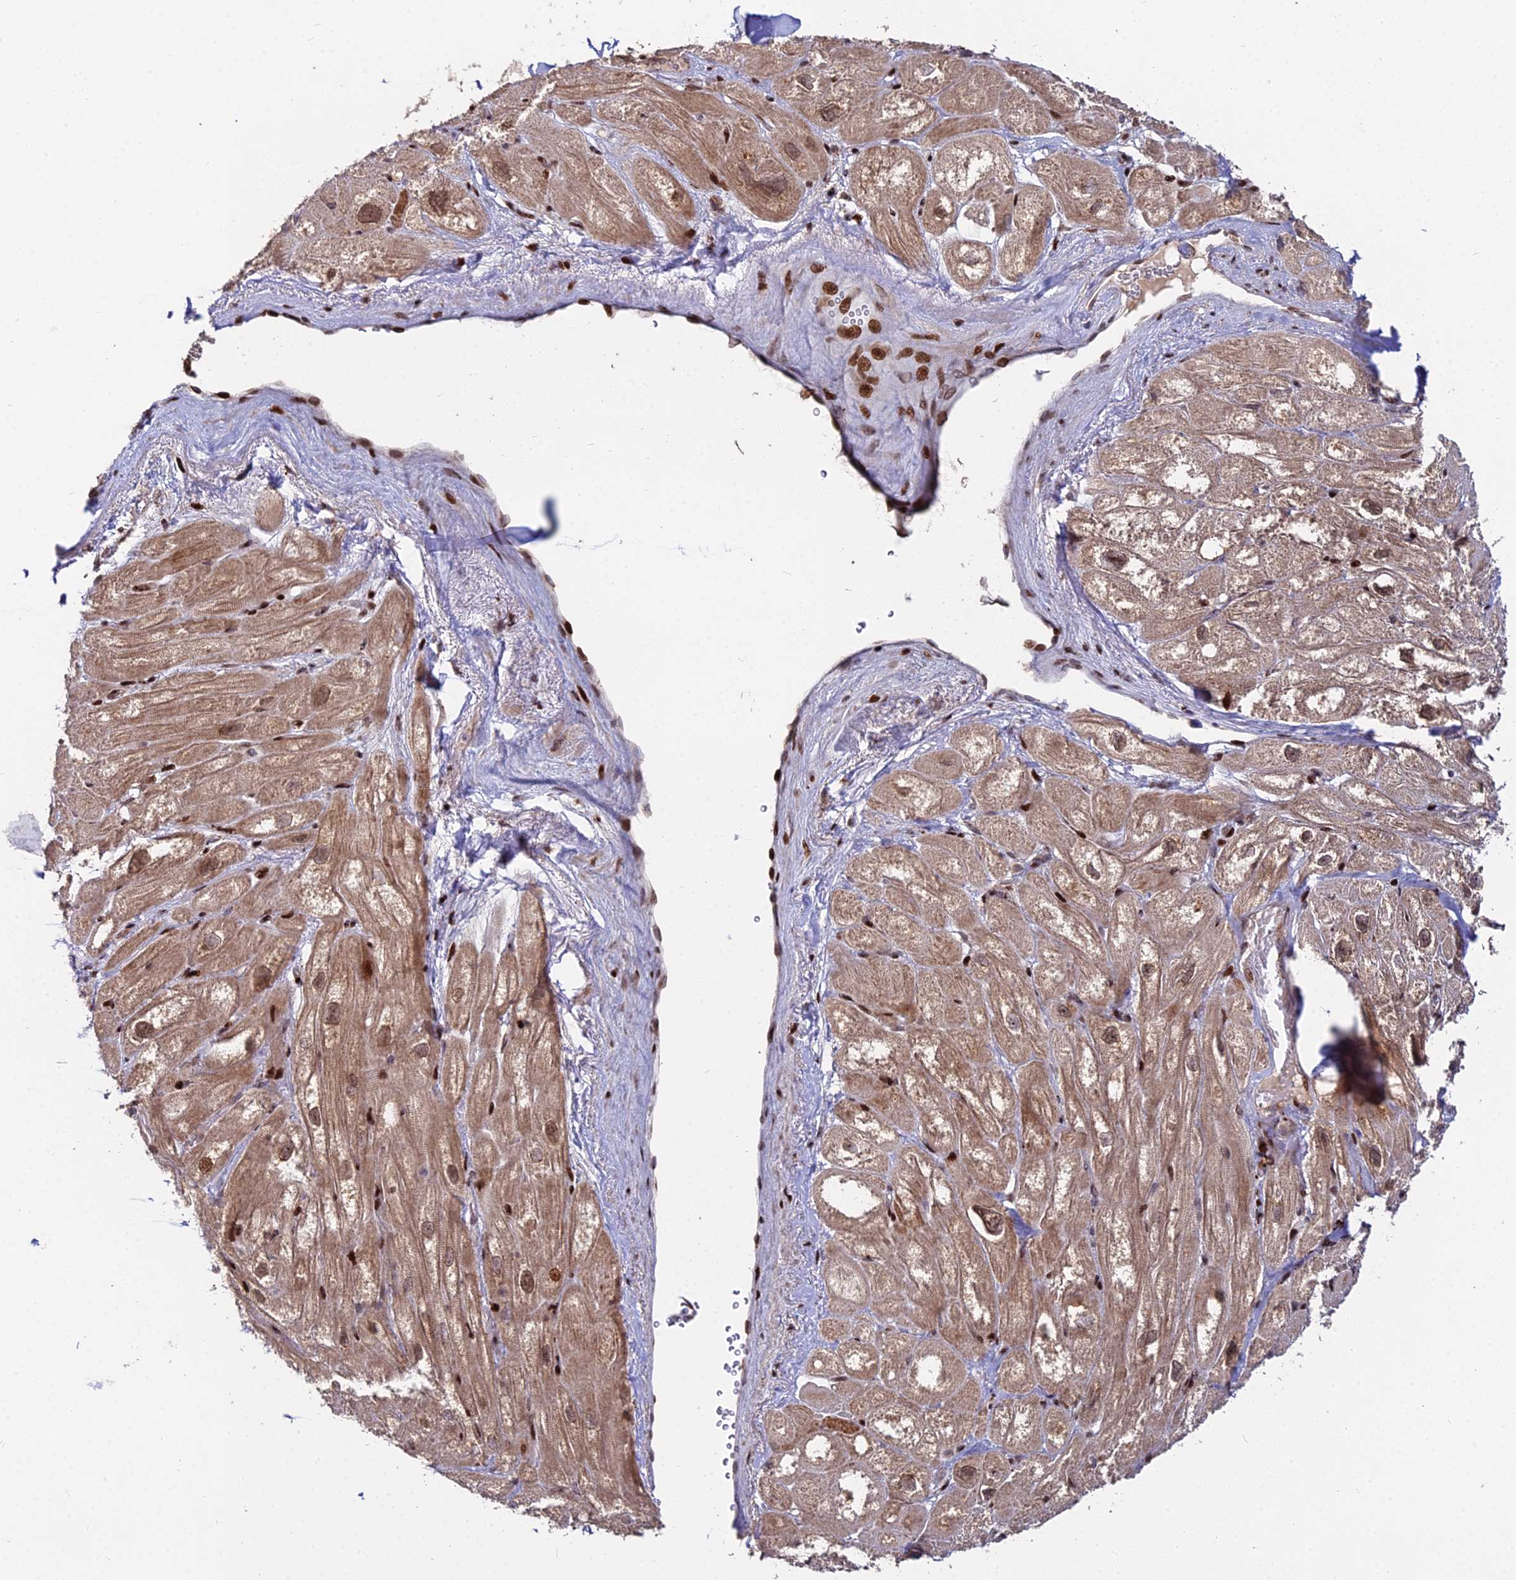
{"staining": {"intensity": "moderate", "quantity": ">75%", "location": "cytoplasmic/membranous,nuclear"}, "tissue": "heart muscle", "cell_type": "Cardiomyocytes", "image_type": "normal", "snomed": [{"axis": "morphology", "description": "Normal tissue, NOS"}, {"axis": "topography", "description": "Heart"}], "caption": "Unremarkable heart muscle displays moderate cytoplasmic/membranous,nuclear positivity in about >75% of cardiomyocytes Nuclei are stained in blue..", "gene": "RBMS2", "patient": {"sex": "male", "age": 50}}